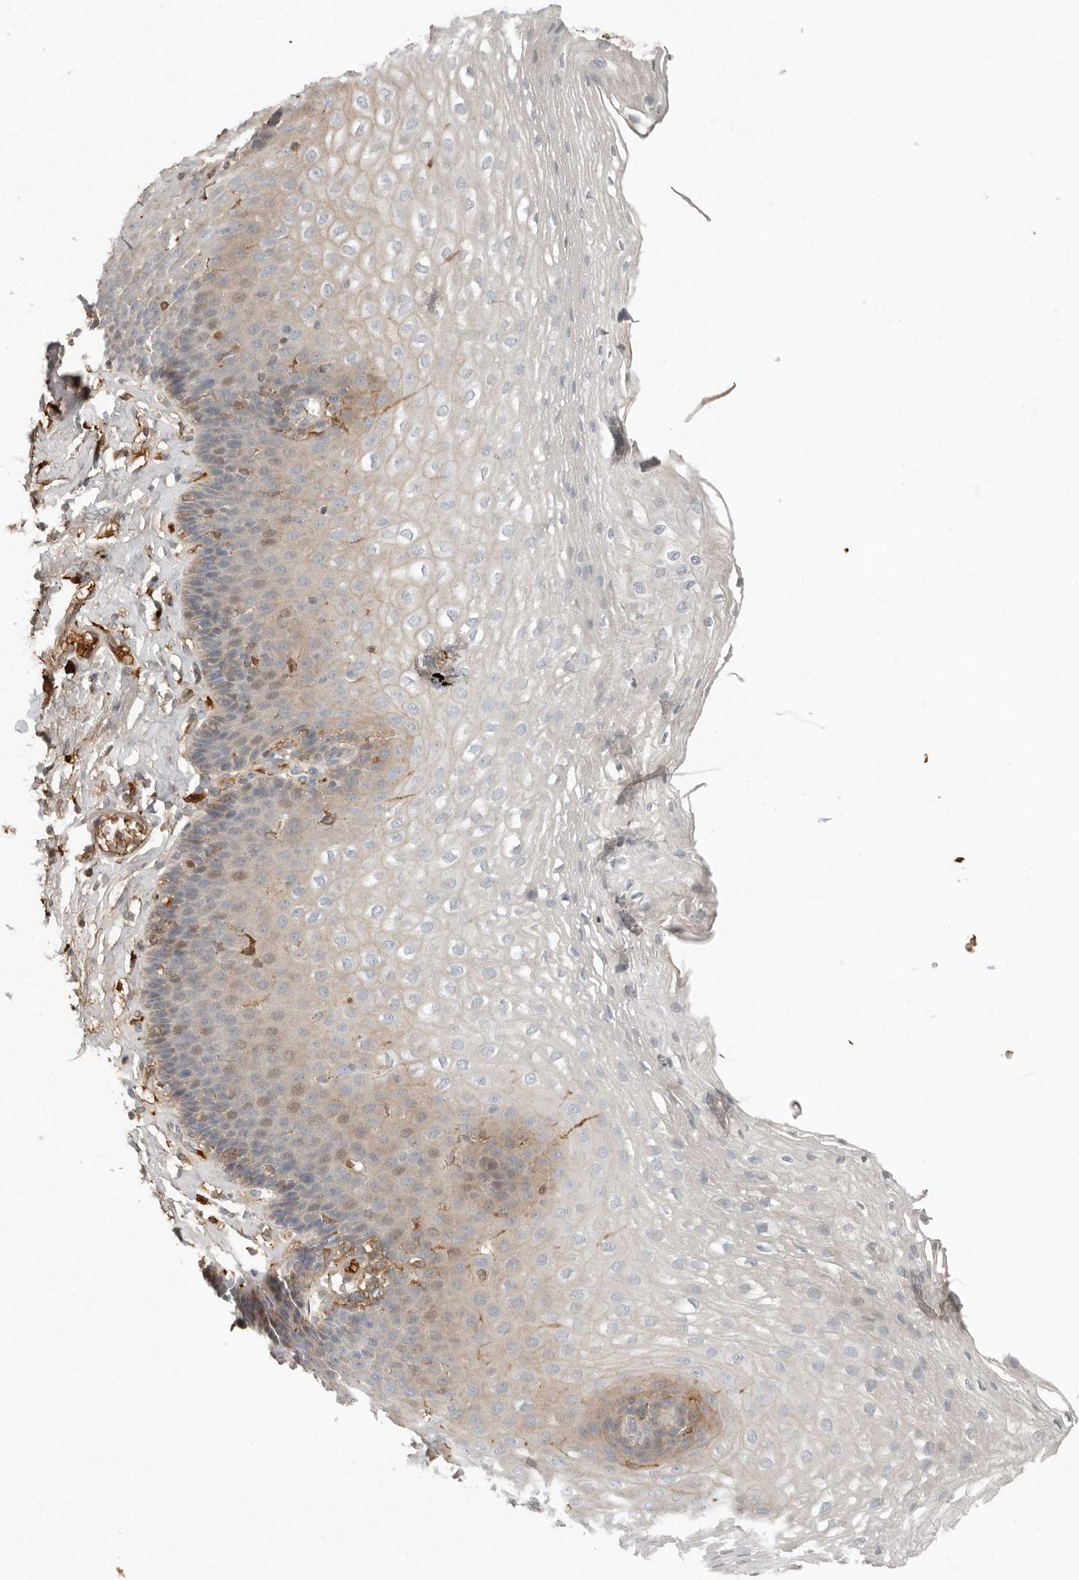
{"staining": {"intensity": "weak", "quantity": "<25%", "location": "cytoplasmic/membranous"}, "tissue": "esophagus", "cell_type": "Squamous epithelial cells", "image_type": "normal", "snomed": [{"axis": "morphology", "description": "Normal tissue, NOS"}, {"axis": "topography", "description": "Esophagus"}], "caption": "This is a histopathology image of immunohistochemistry staining of benign esophagus, which shows no expression in squamous epithelial cells.", "gene": "KLHL38", "patient": {"sex": "female", "age": 66}}